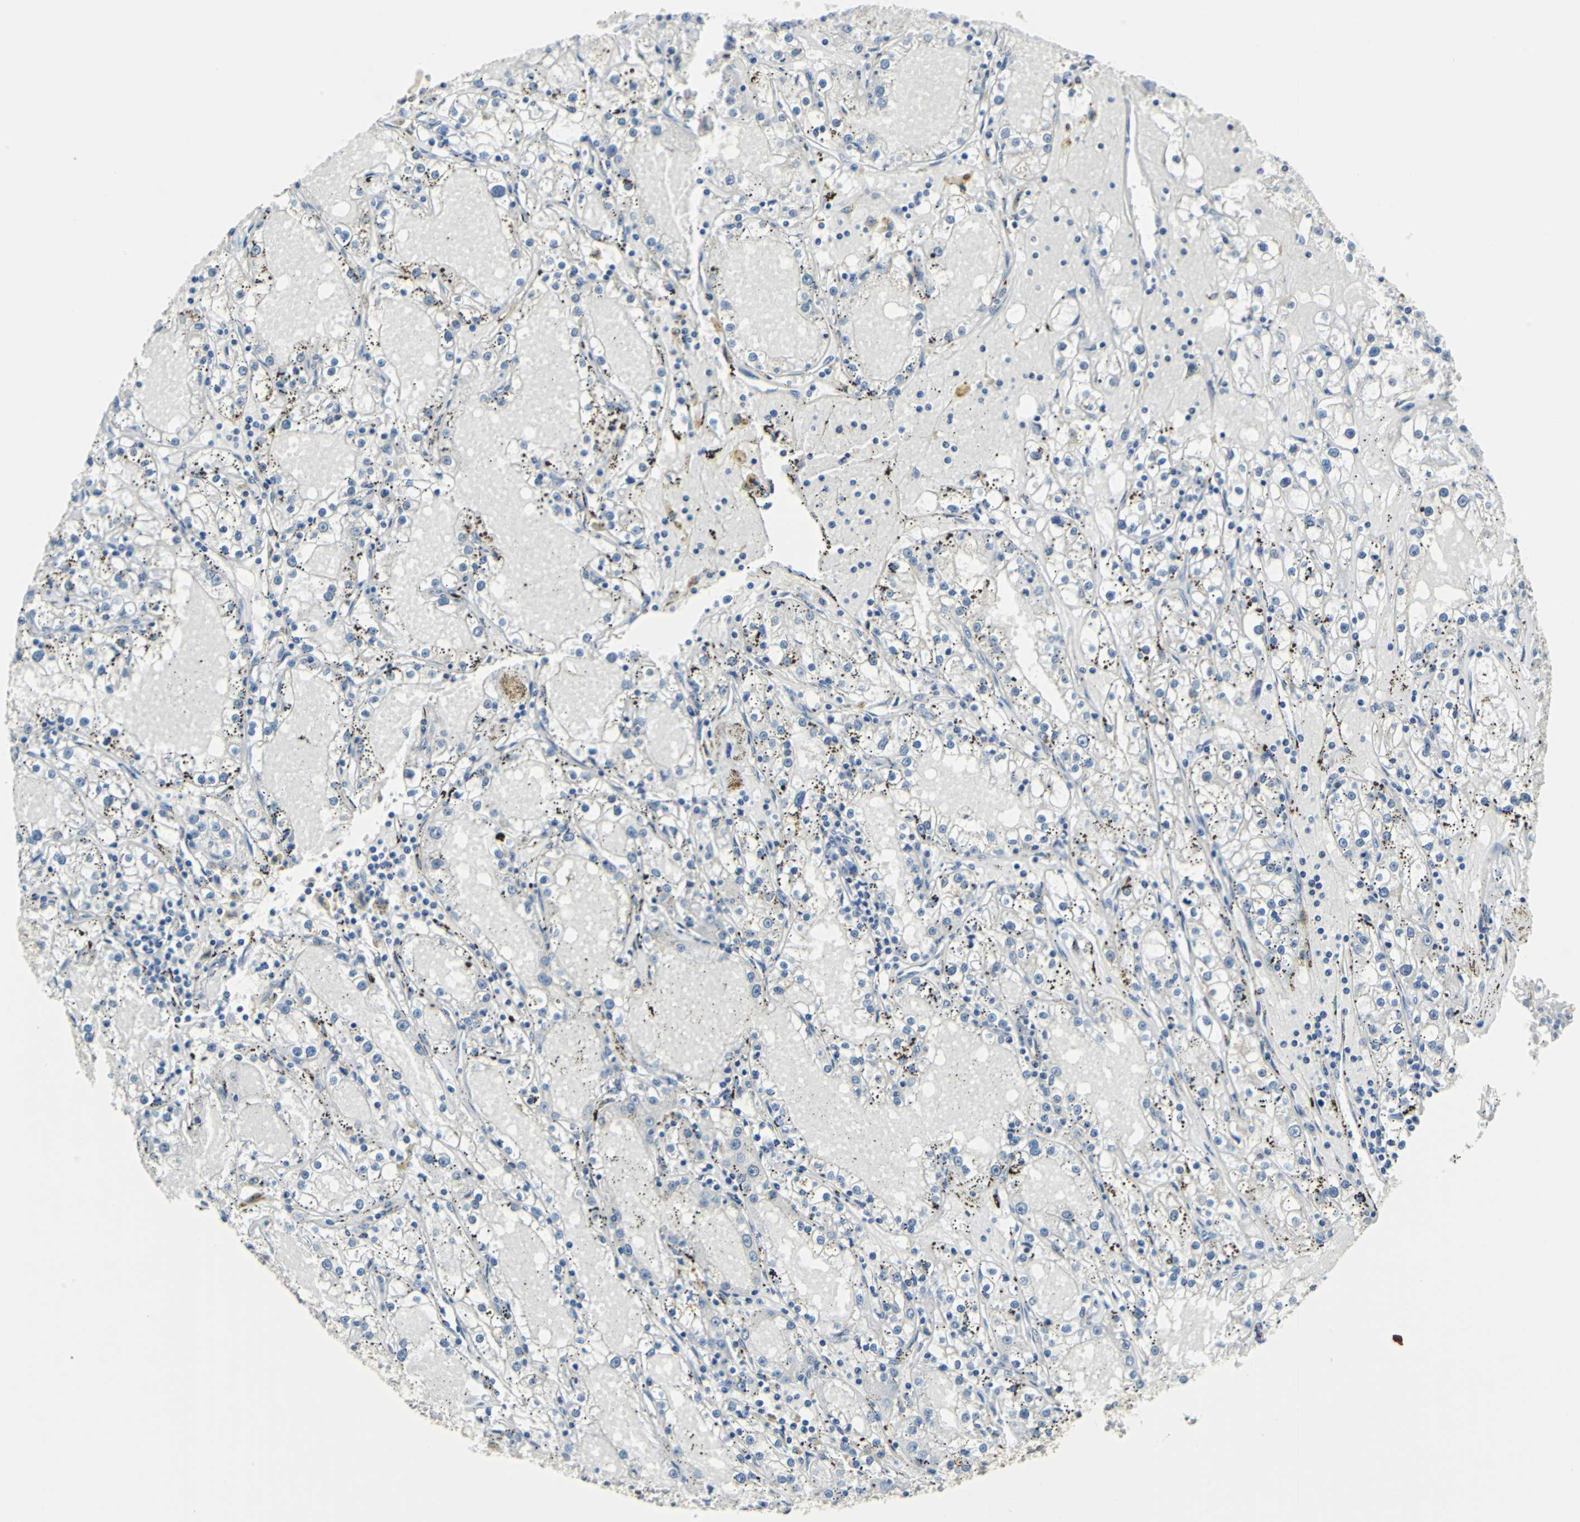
{"staining": {"intensity": "negative", "quantity": "none", "location": "none"}, "tissue": "renal cancer", "cell_type": "Tumor cells", "image_type": "cancer", "snomed": [{"axis": "morphology", "description": "Adenocarcinoma, NOS"}, {"axis": "topography", "description": "Kidney"}], "caption": "A micrograph of adenocarcinoma (renal) stained for a protein demonstrates no brown staining in tumor cells.", "gene": "HCFC2", "patient": {"sex": "male", "age": 56}}